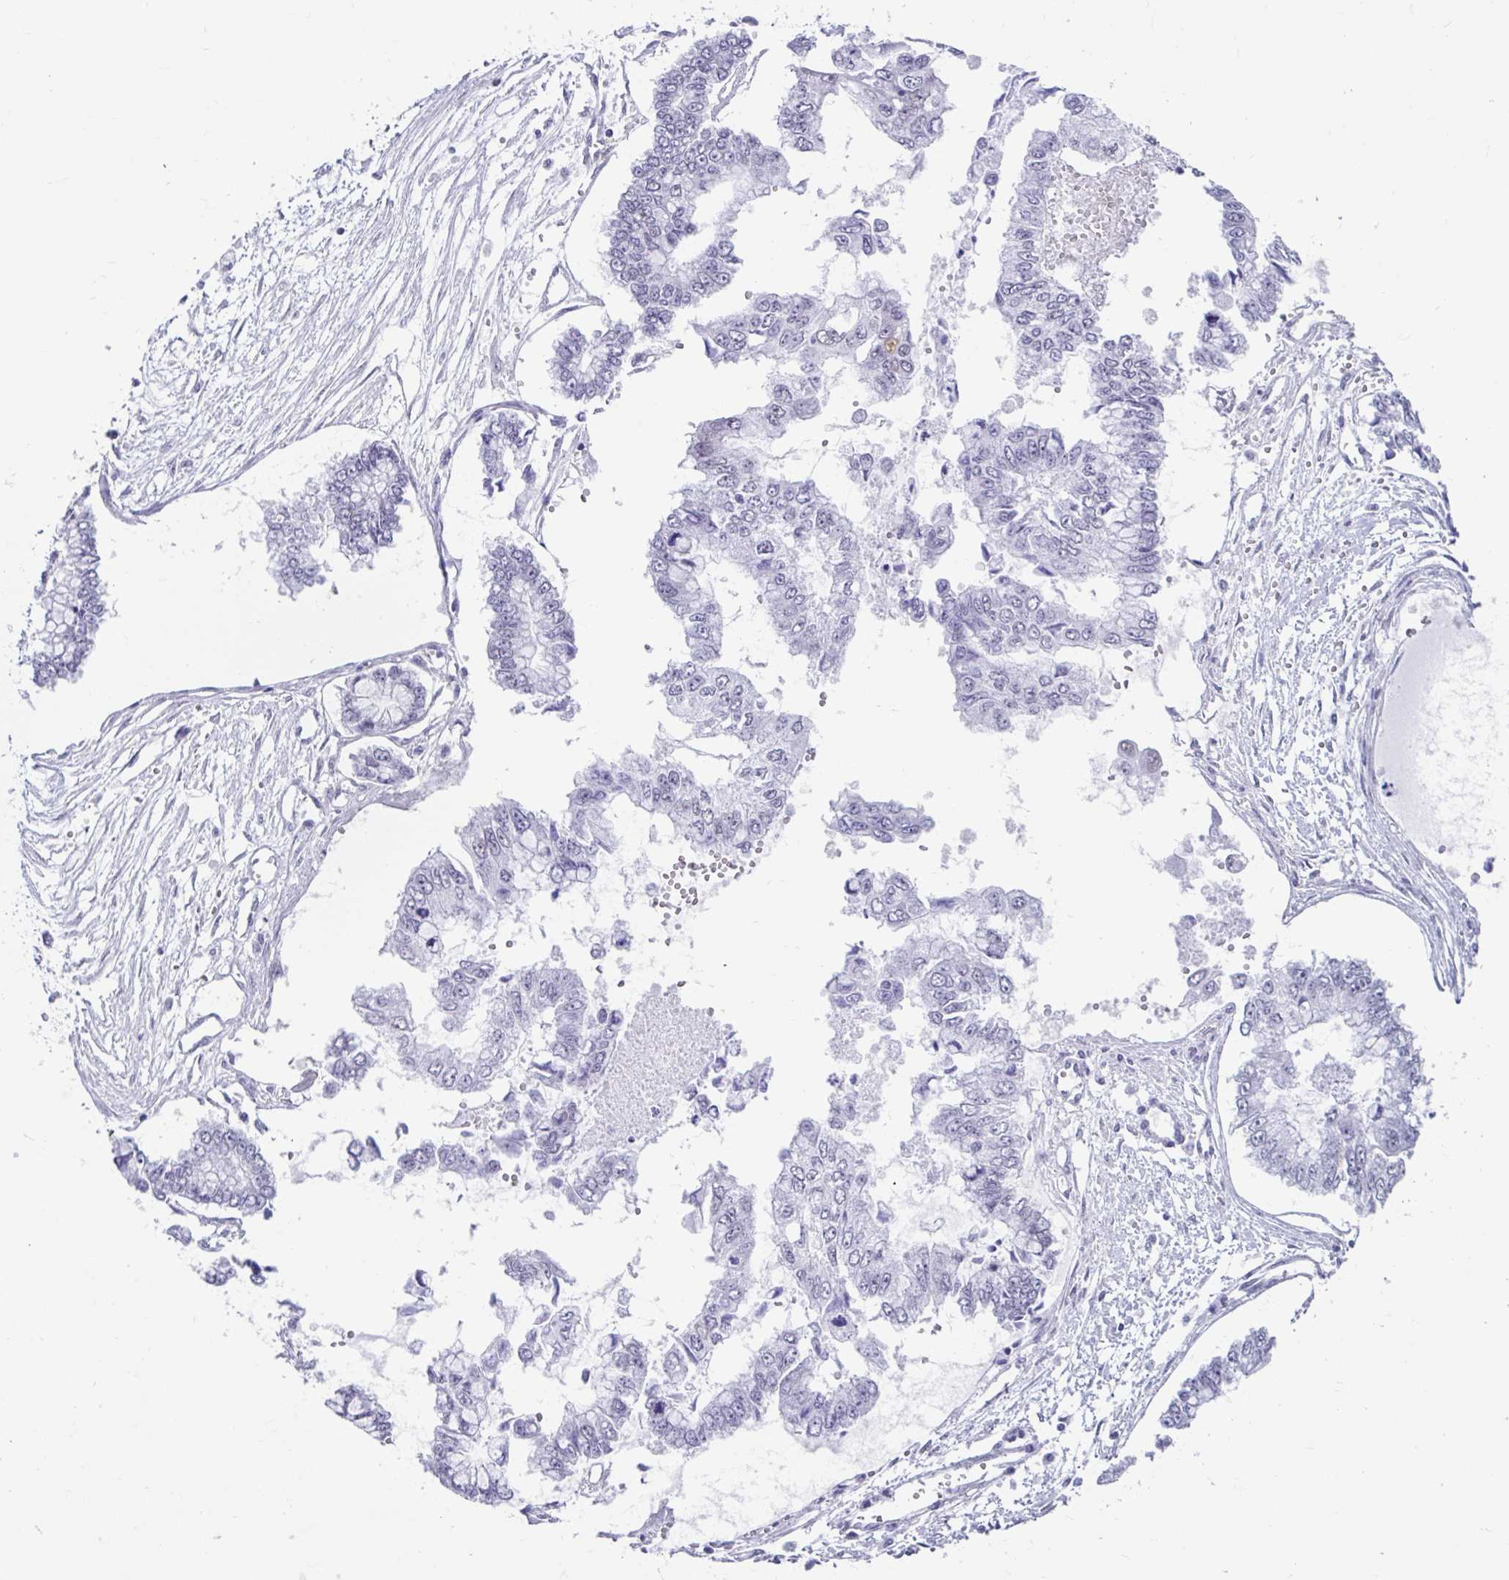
{"staining": {"intensity": "negative", "quantity": "none", "location": "none"}, "tissue": "ovarian cancer", "cell_type": "Tumor cells", "image_type": "cancer", "snomed": [{"axis": "morphology", "description": "Cystadenocarcinoma, mucinous, NOS"}, {"axis": "topography", "description": "Ovary"}], "caption": "Tumor cells are negative for protein expression in human ovarian cancer.", "gene": "DCAF17", "patient": {"sex": "female", "age": 72}}